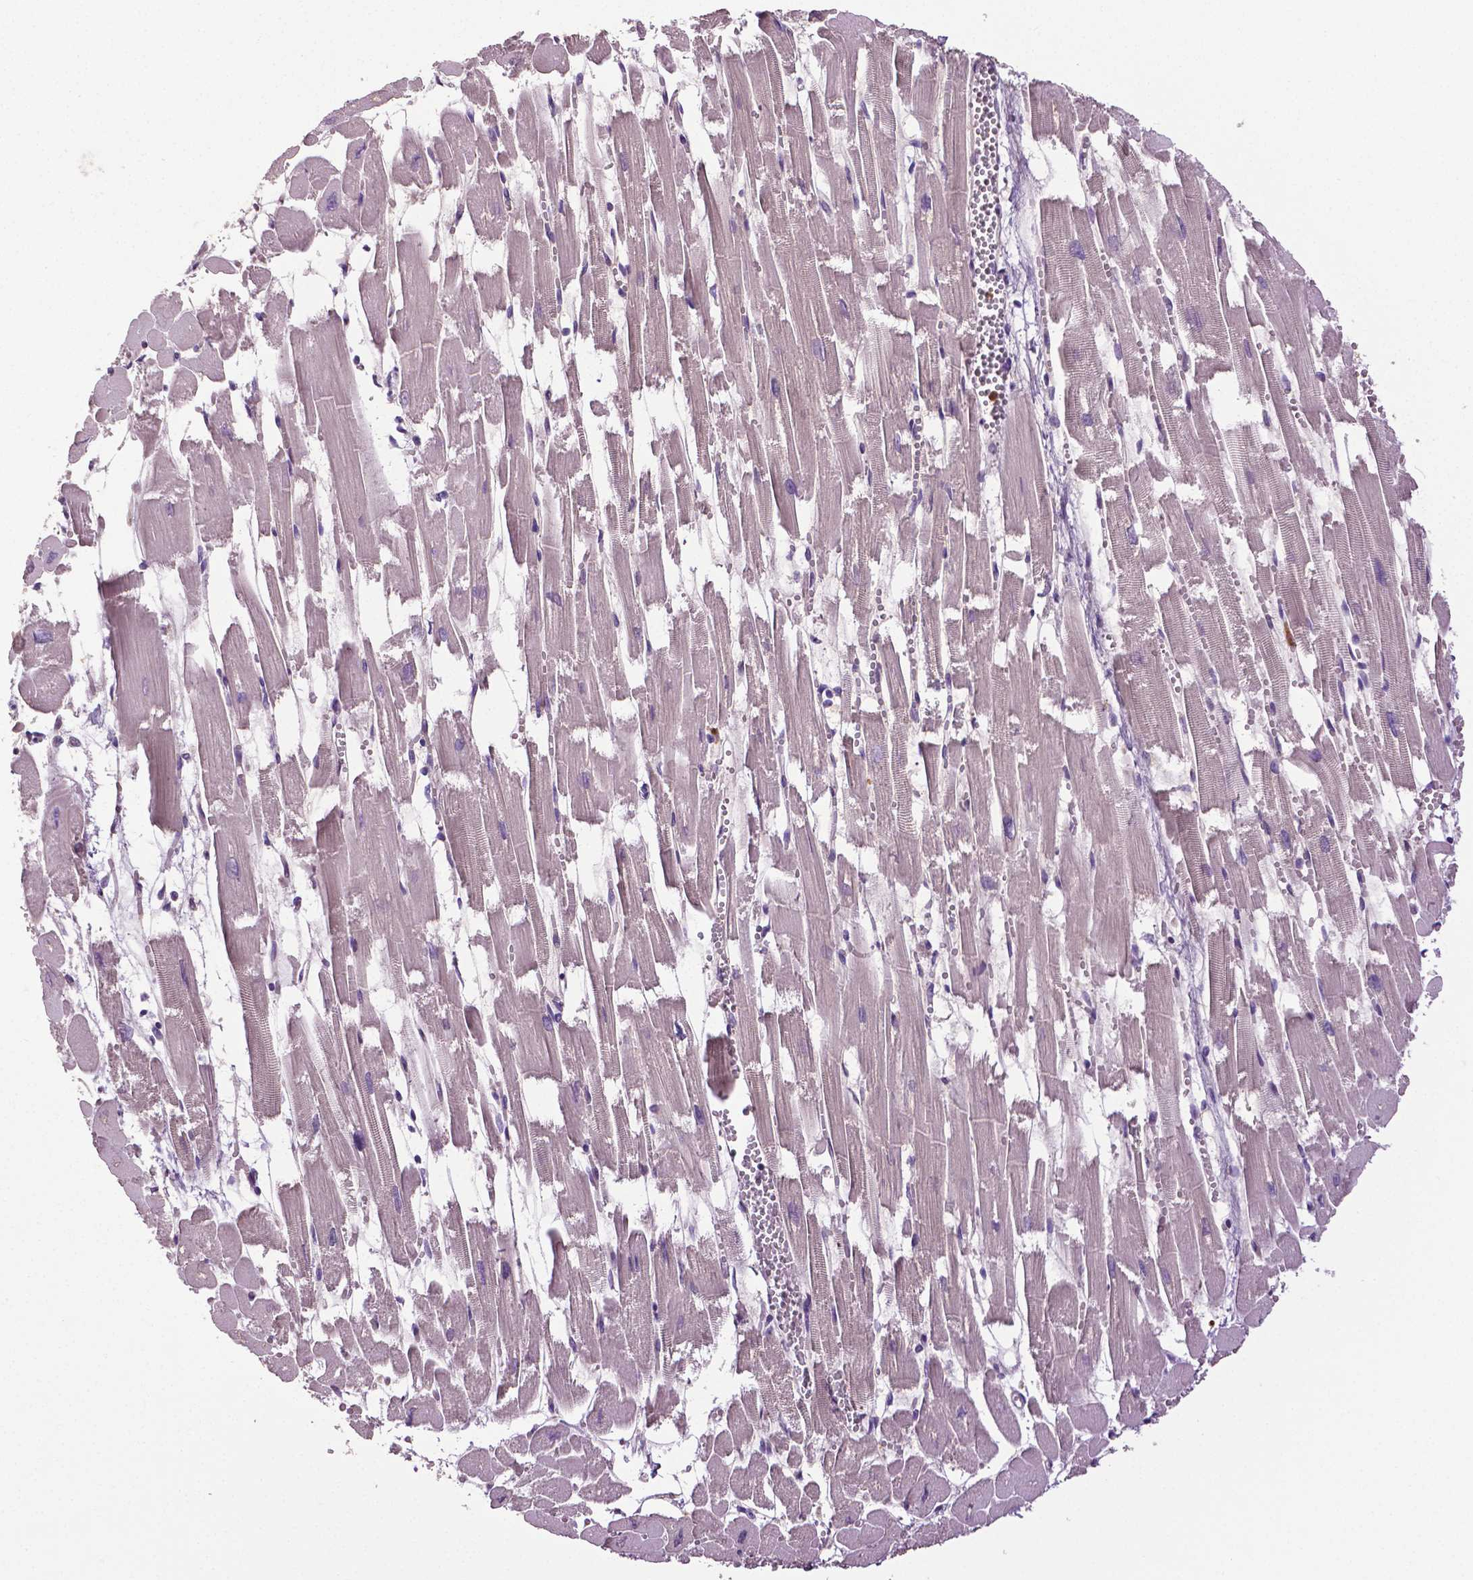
{"staining": {"intensity": "negative", "quantity": "none", "location": "none"}, "tissue": "heart muscle", "cell_type": "Cardiomyocytes", "image_type": "normal", "snomed": [{"axis": "morphology", "description": "Normal tissue, NOS"}, {"axis": "topography", "description": "Heart"}], "caption": "Immunohistochemistry image of unremarkable heart muscle stained for a protein (brown), which reveals no expression in cardiomyocytes. Nuclei are stained in blue.", "gene": "PTPN5", "patient": {"sex": "female", "age": 52}}